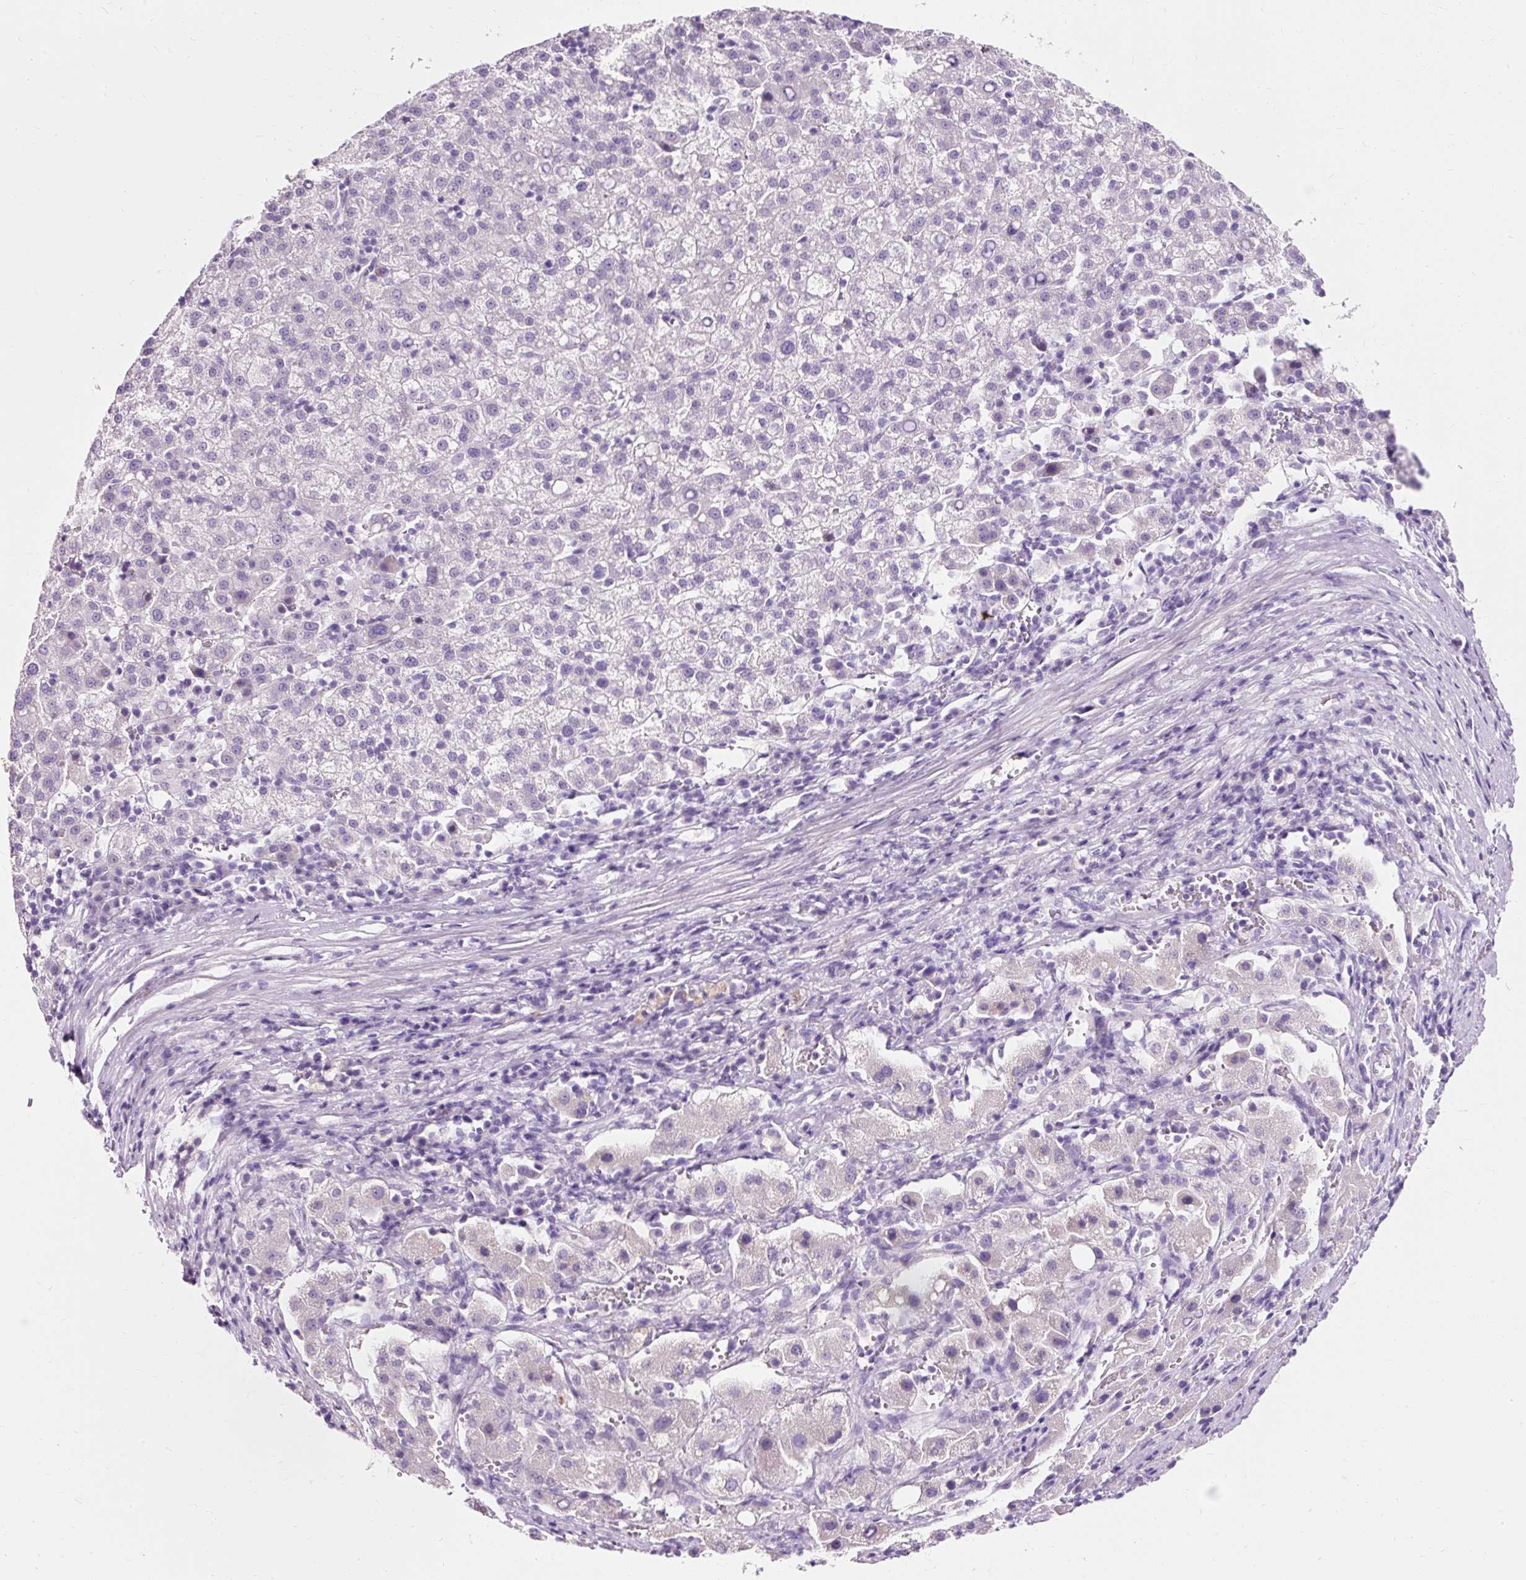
{"staining": {"intensity": "negative", "quantity": "none", "location": "none"}, "tissue": "liver cancer", "cell_type": "Tumor cells", "image_type": "cancer", "snomed": [{"axis": "morphology", "description": "Carcinoma, Hepatocellular, NOS"}, {"axis": "topography", "description": "Liver"}], "caption": "Immunohistochemistry of human liver cancer (hepatocellular carcinoma) exhibits no staining in tumor cells.", "gene": "CLDN25", "patient": {"sex": "female", "age": 58}}